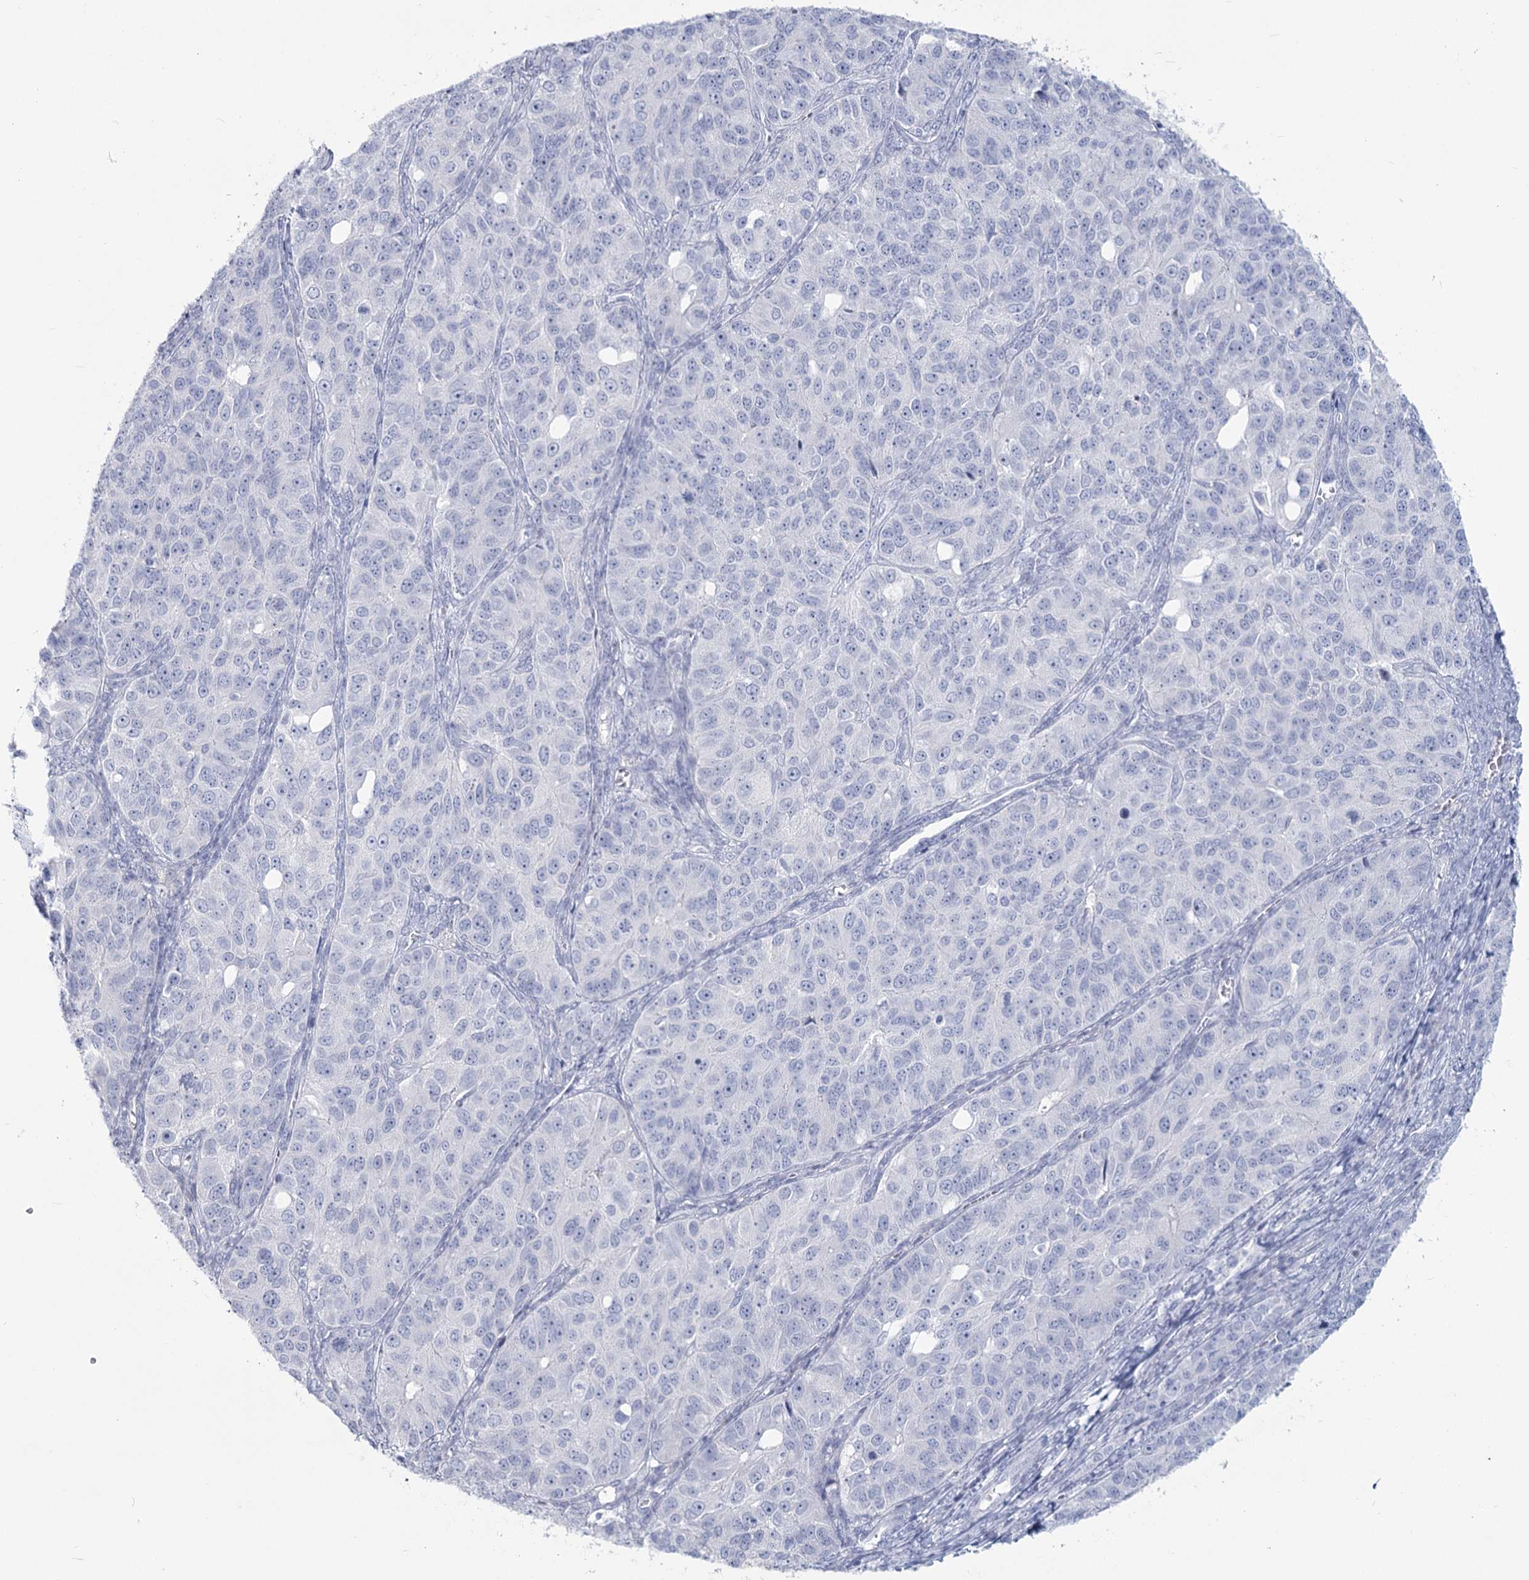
{"staining": {"intensity": "negative", "quantity": "none", "location": "none"}, "tissue": "ovarian cancer", "cell_type": "Tumor cells", "image_type": "cancer", "snomed": [{"axis": "morphology", "description": "Carcinoma, endometroid"}, {"axis": "topography", "description": "Ovary"}], "caption": "Tumor cells show no significant staining in ovarian endometroid carcinoma.", "gene": "SLC6A19", "patient": {"sex": "female", "age": 51}}